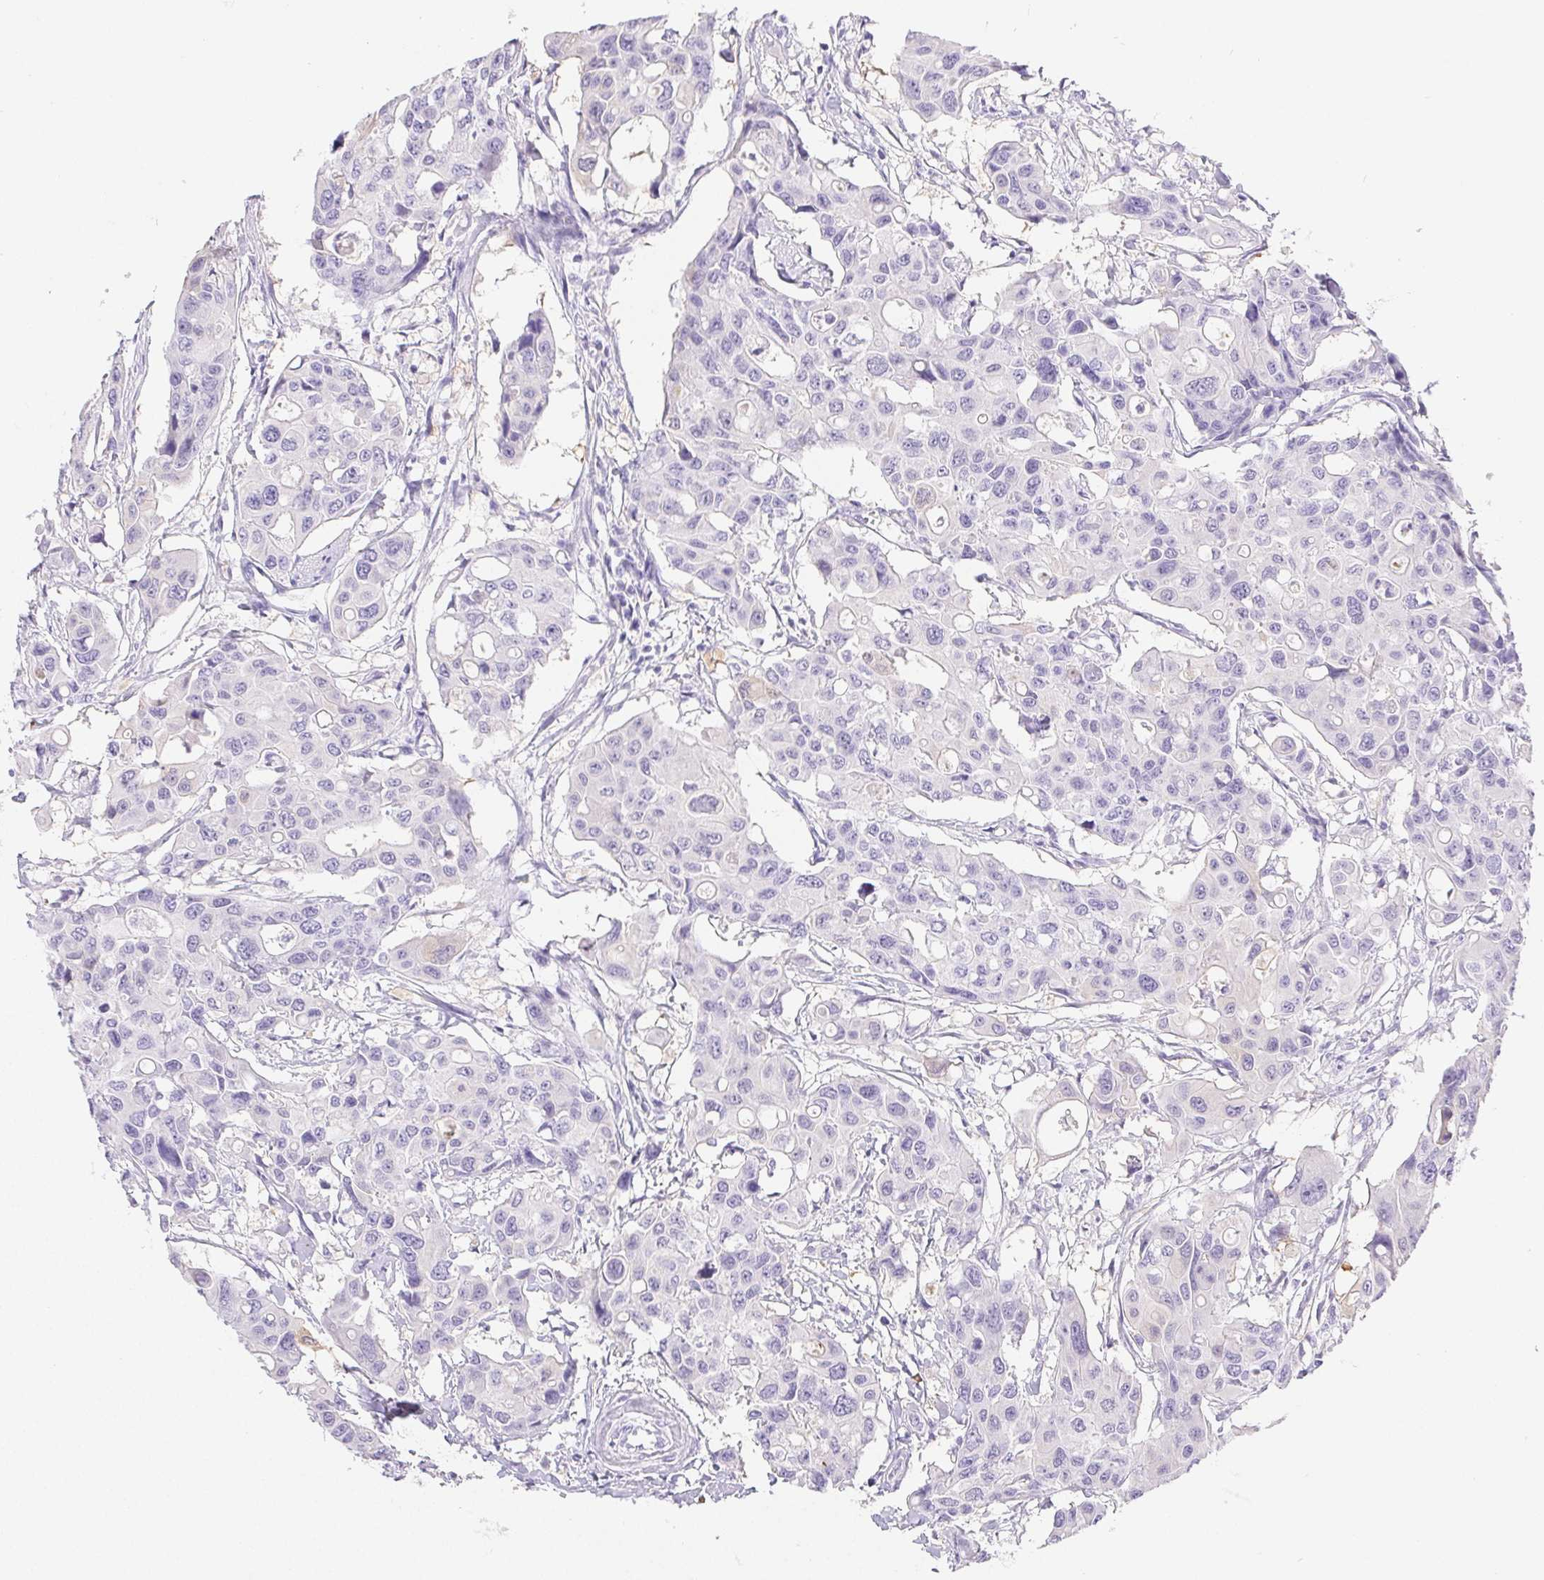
{"staining": {"intensity": "negative", "quantity": "none", "location": "none"}, "tissue": "colorectal cancer", "cell_type": "Tumor cells", "image_type": "cancer", "snomed": [{"axis": "morphology", "description": "Adenocarcinoma, NOS"}, {"axis": "topography", "description": "Colon"}], "caption": "A photomicrograph of human colorectal adenocarcinoma is negative for staining in tumor cells. (DAB immunohistochemistry, high magnification).", "gene": "PNLIP", "patient": {"sex": "male", "age": 77}}